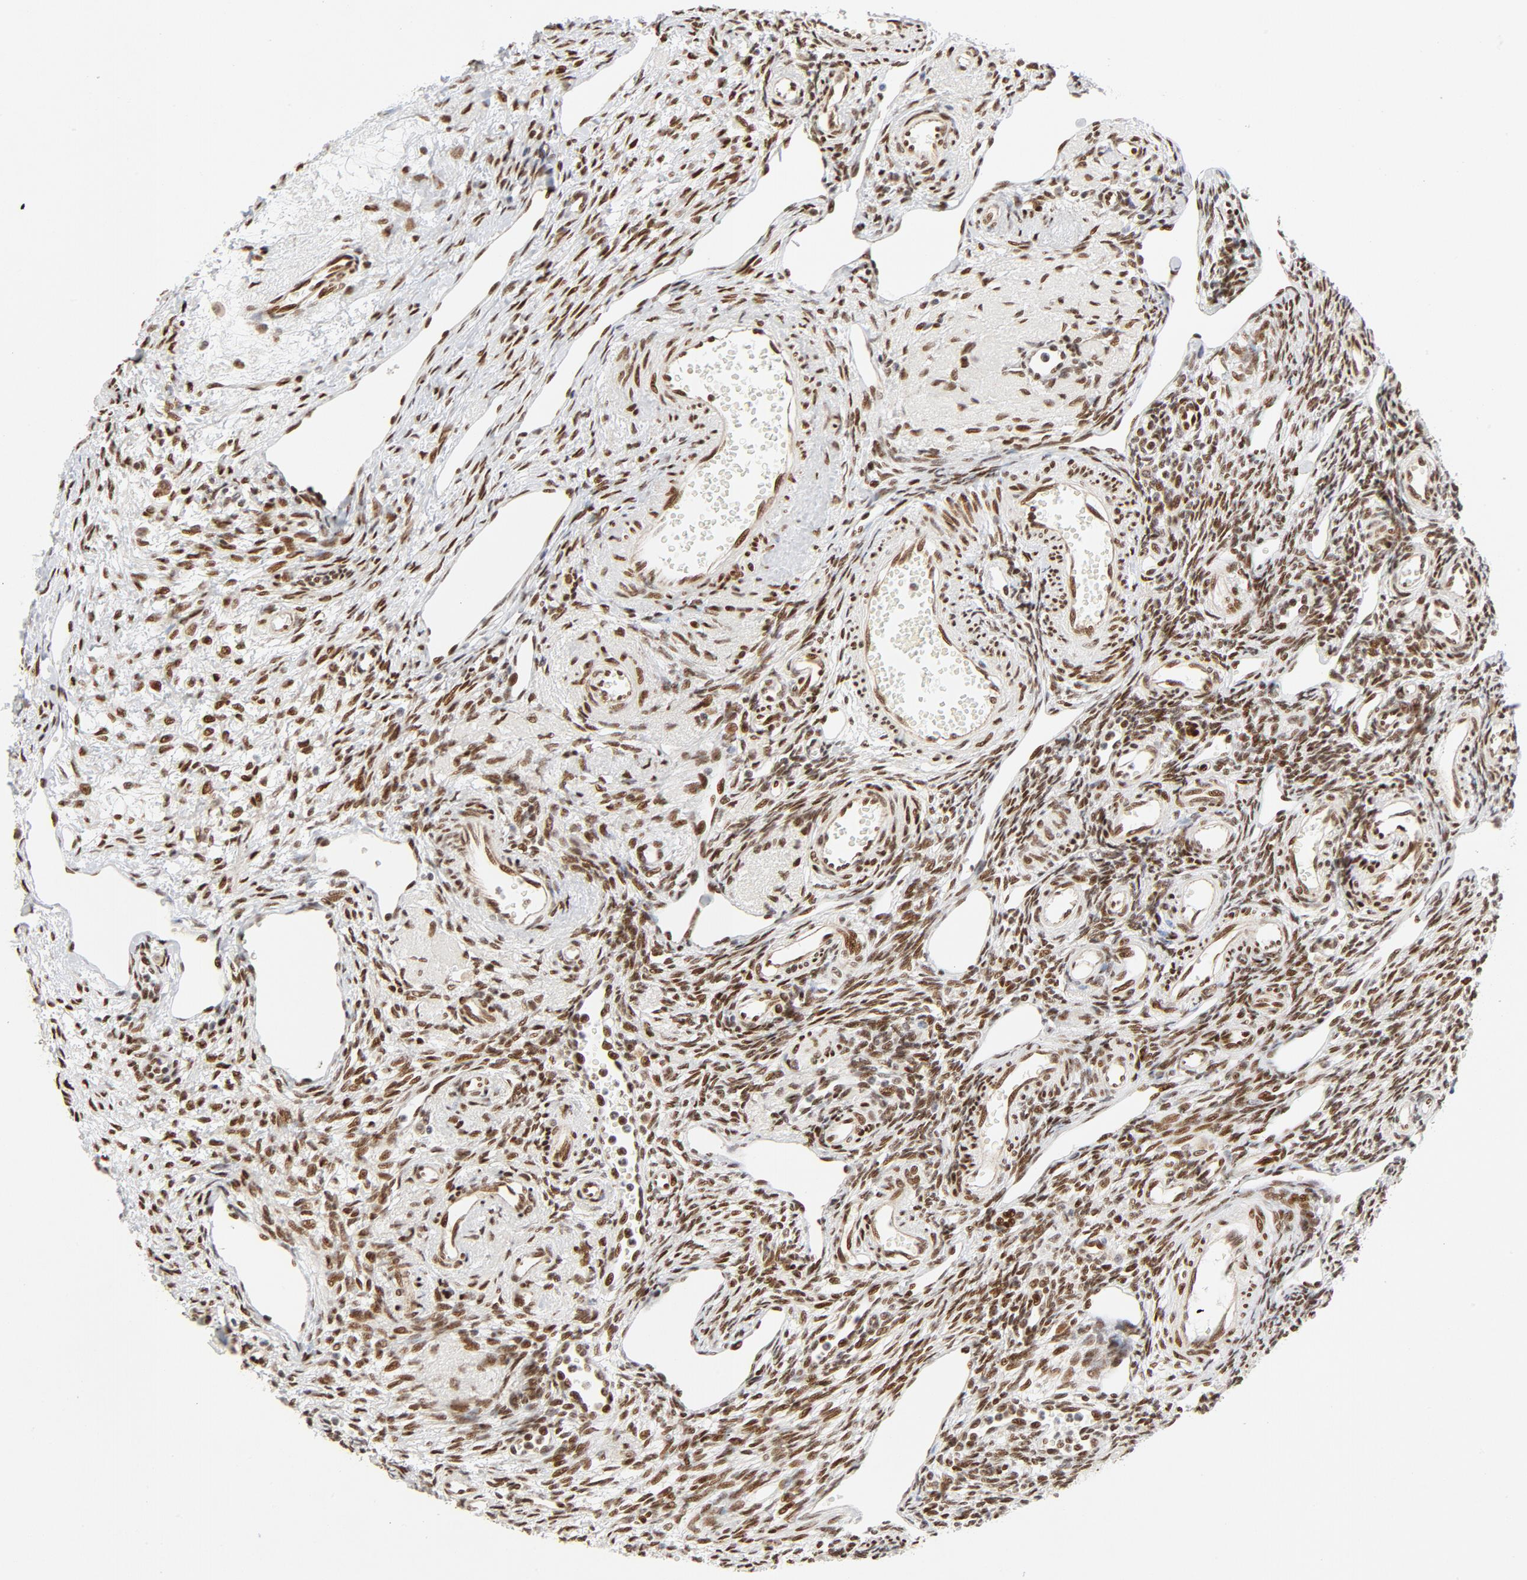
{"staining": {"intensity": "moderate", "quantity": ">75%", "location": "nuclear"}, "tissue": "ovary", "cell_type": "Ovarian stroma cells", "image_type": "normal", "snomed": [{"axis": "morphology", "description": "Normal tissue, NOS"}, {"axis": "topography", "description": "Ovary"}], "caption": "Immunohistochemistry of unremarkable human ovary demonstrates medium levels of moderate nuclear positivity in approximately >75% of ovarian stroma cells. The staining was performed using DAB, with brown indicating positive protein expression. Nuclei are stained blue with hematoxylin.", "gene": "MEF2A", "patient": {"sex": "female", "age": 33}}